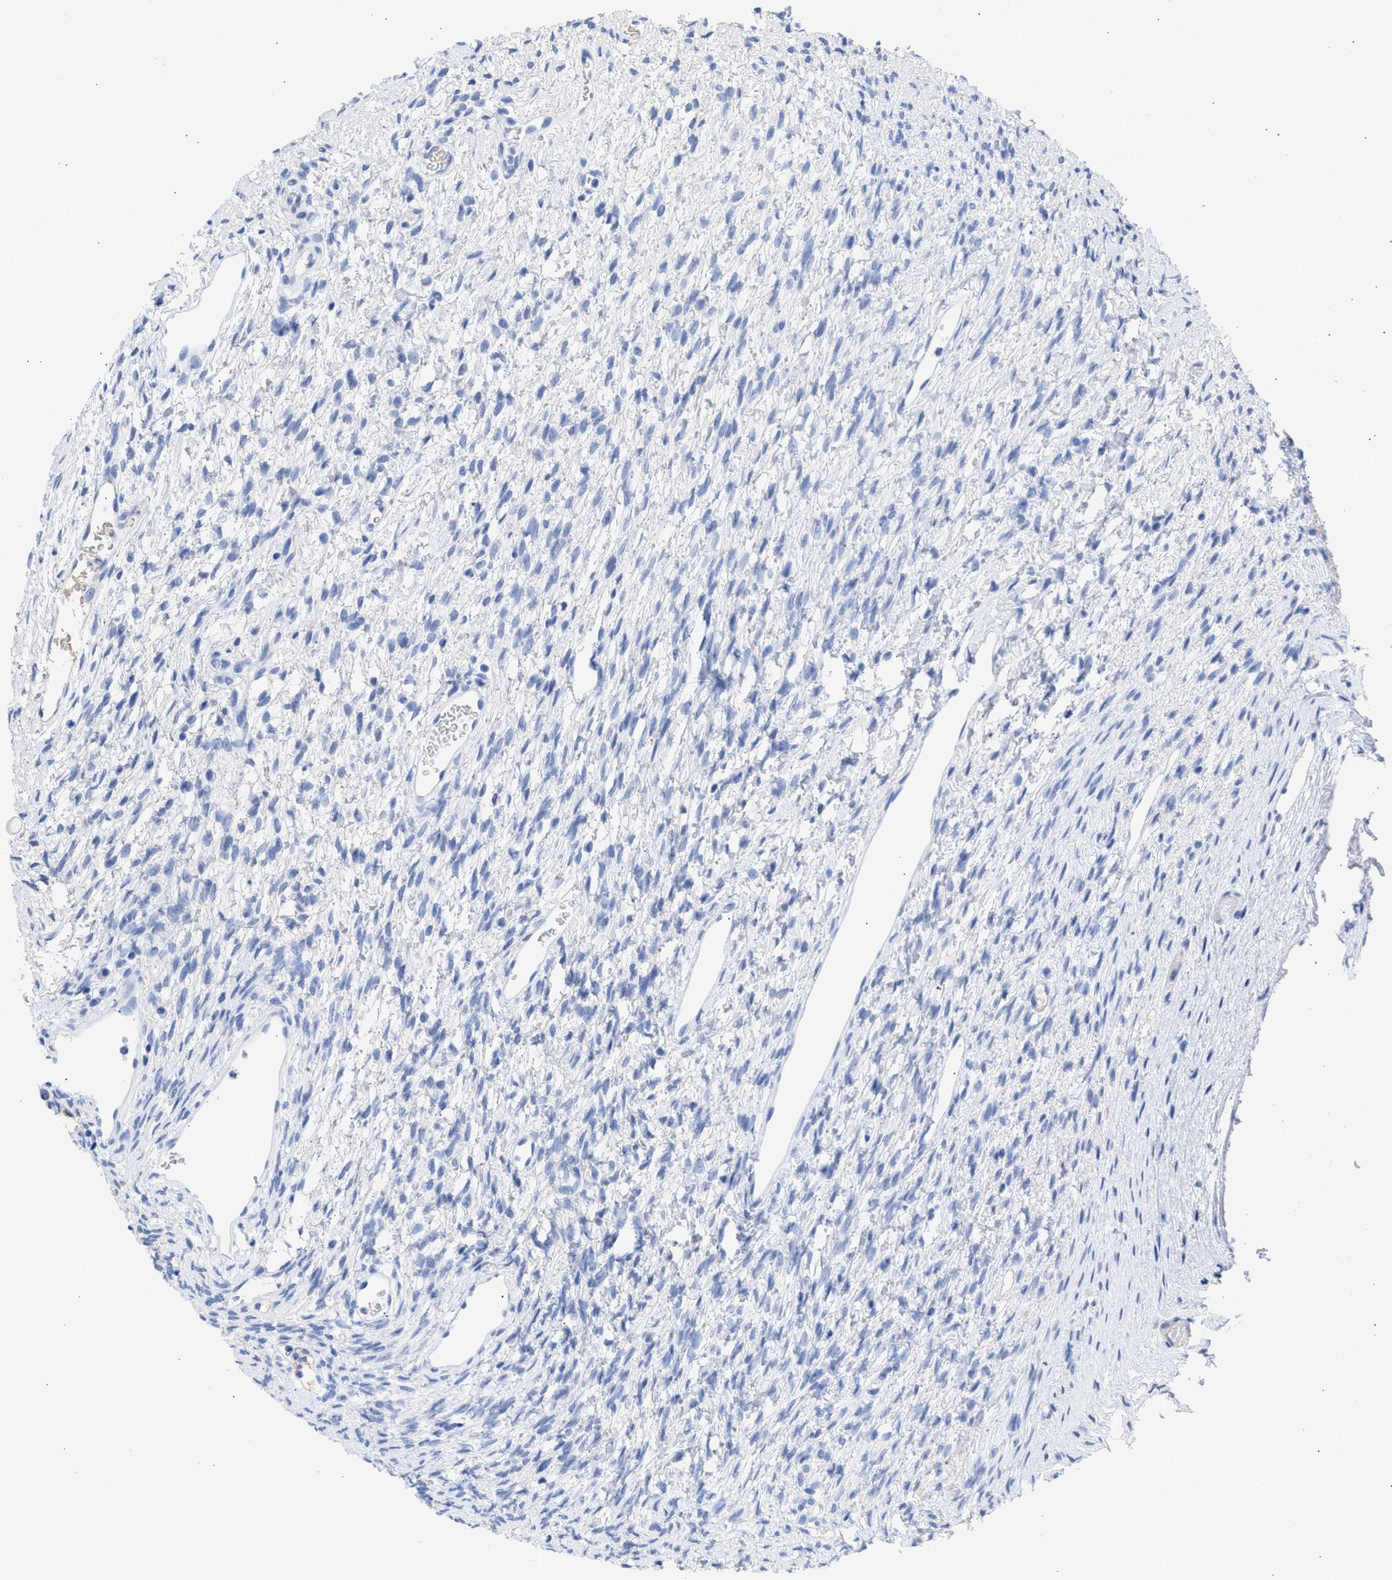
{"staining": {"intensity": "negative", "quantity": "none", "location": "none"}, "tissue": "ovary", "cell_type": "Follicle cells", "image_type": "normal", "snomed": [{"axis": "morphology", "description": "Normal tissue, NOS"}, {"axis": "topography", "description": "Ovary"}], "caption": "A high-resolution image shows immunohistochemistry (IHC) staining of benign ovary, which exhibits no significant expression in follicle cells. (Immunohistochemistry, brightfield microscopy, high magnification).", "gene": "RSPH1", "patient": {"sex": "female", "age": 33}}